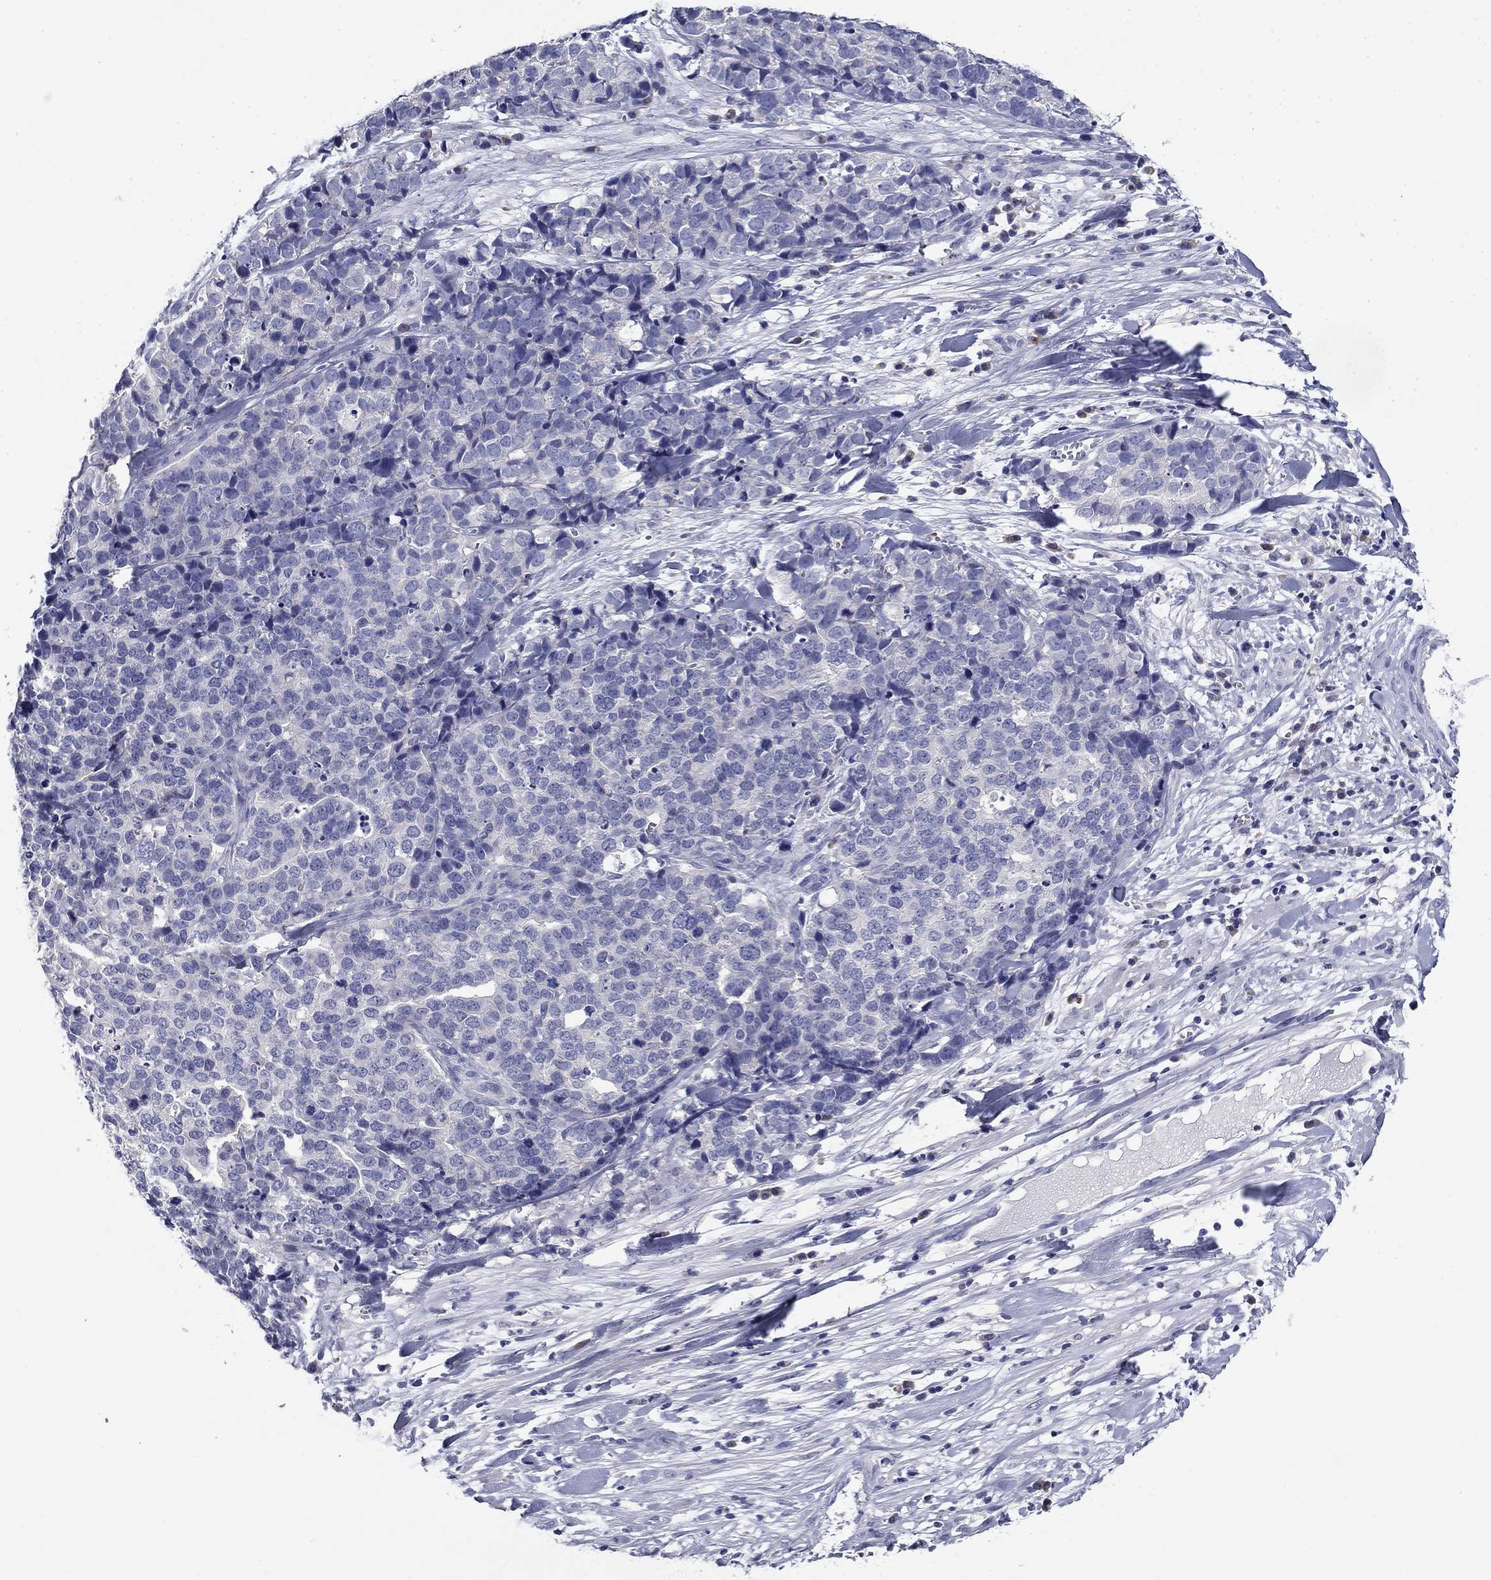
{"staining": {"intensity": "negative", "quantity": "none", "location": "none"}, "tissue": "ovarian cancer", "cell_type": "Tumor cells", "image_type": "cancer", "snomed": [{"axis": "morphology", "description": "Carcinoma, endometroid"}, {"axis": "topography", "description": "Ovary"}], "caption": "Immunohistochemistry (IHC) micrograph of neoplastic tissue: human ovarian endometroid carcinoma stained with DAB displays no significant protein positivity in tumor cells.", "gene": "POU2F2", "patient": {"sex": "female", "age": 65}}